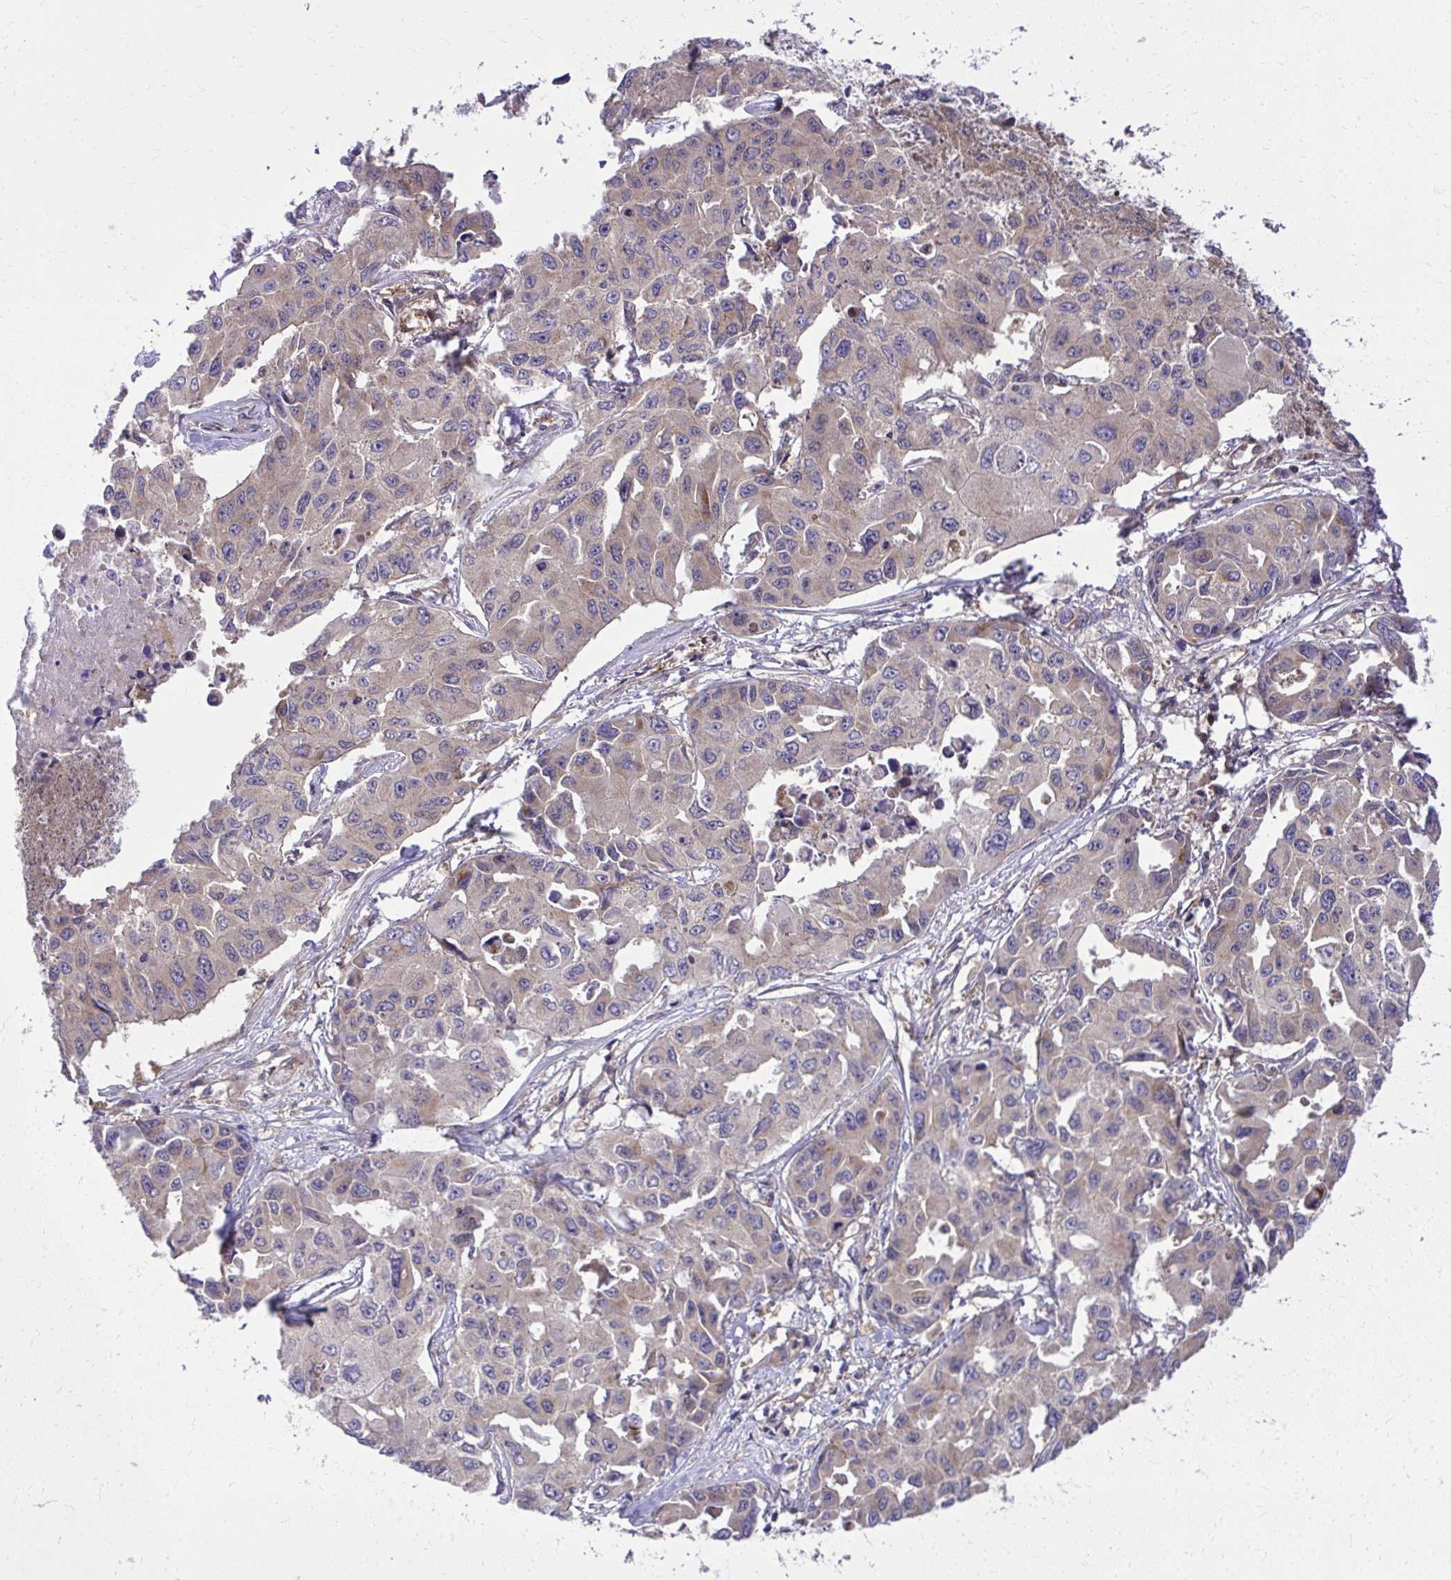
{"staining": {"intensity": "moderate", "quantity": "25%-75%", "location": "cytoplasmic/membranous"}, "tissue": "lung cancer", "cell_type": "Tumor cells", "image_type": "cancer", "snomed": [{"axis": "morphology", "description": "Adenocarcinoma, NOS"}, {"axis": "topography", "description": "Lung"}], "caption": "Adenocarcinoma (lung) was stained to show a protein in brown. There is medium levels of moderate cytoplasmic/membranous staining in approximately 25%-75% of tumor cells. (brown staining indicates protein expression, while blue staining denotes nuclei).", "gene": "PPP5C", "patient": {"sex": "male", "age": 64}}